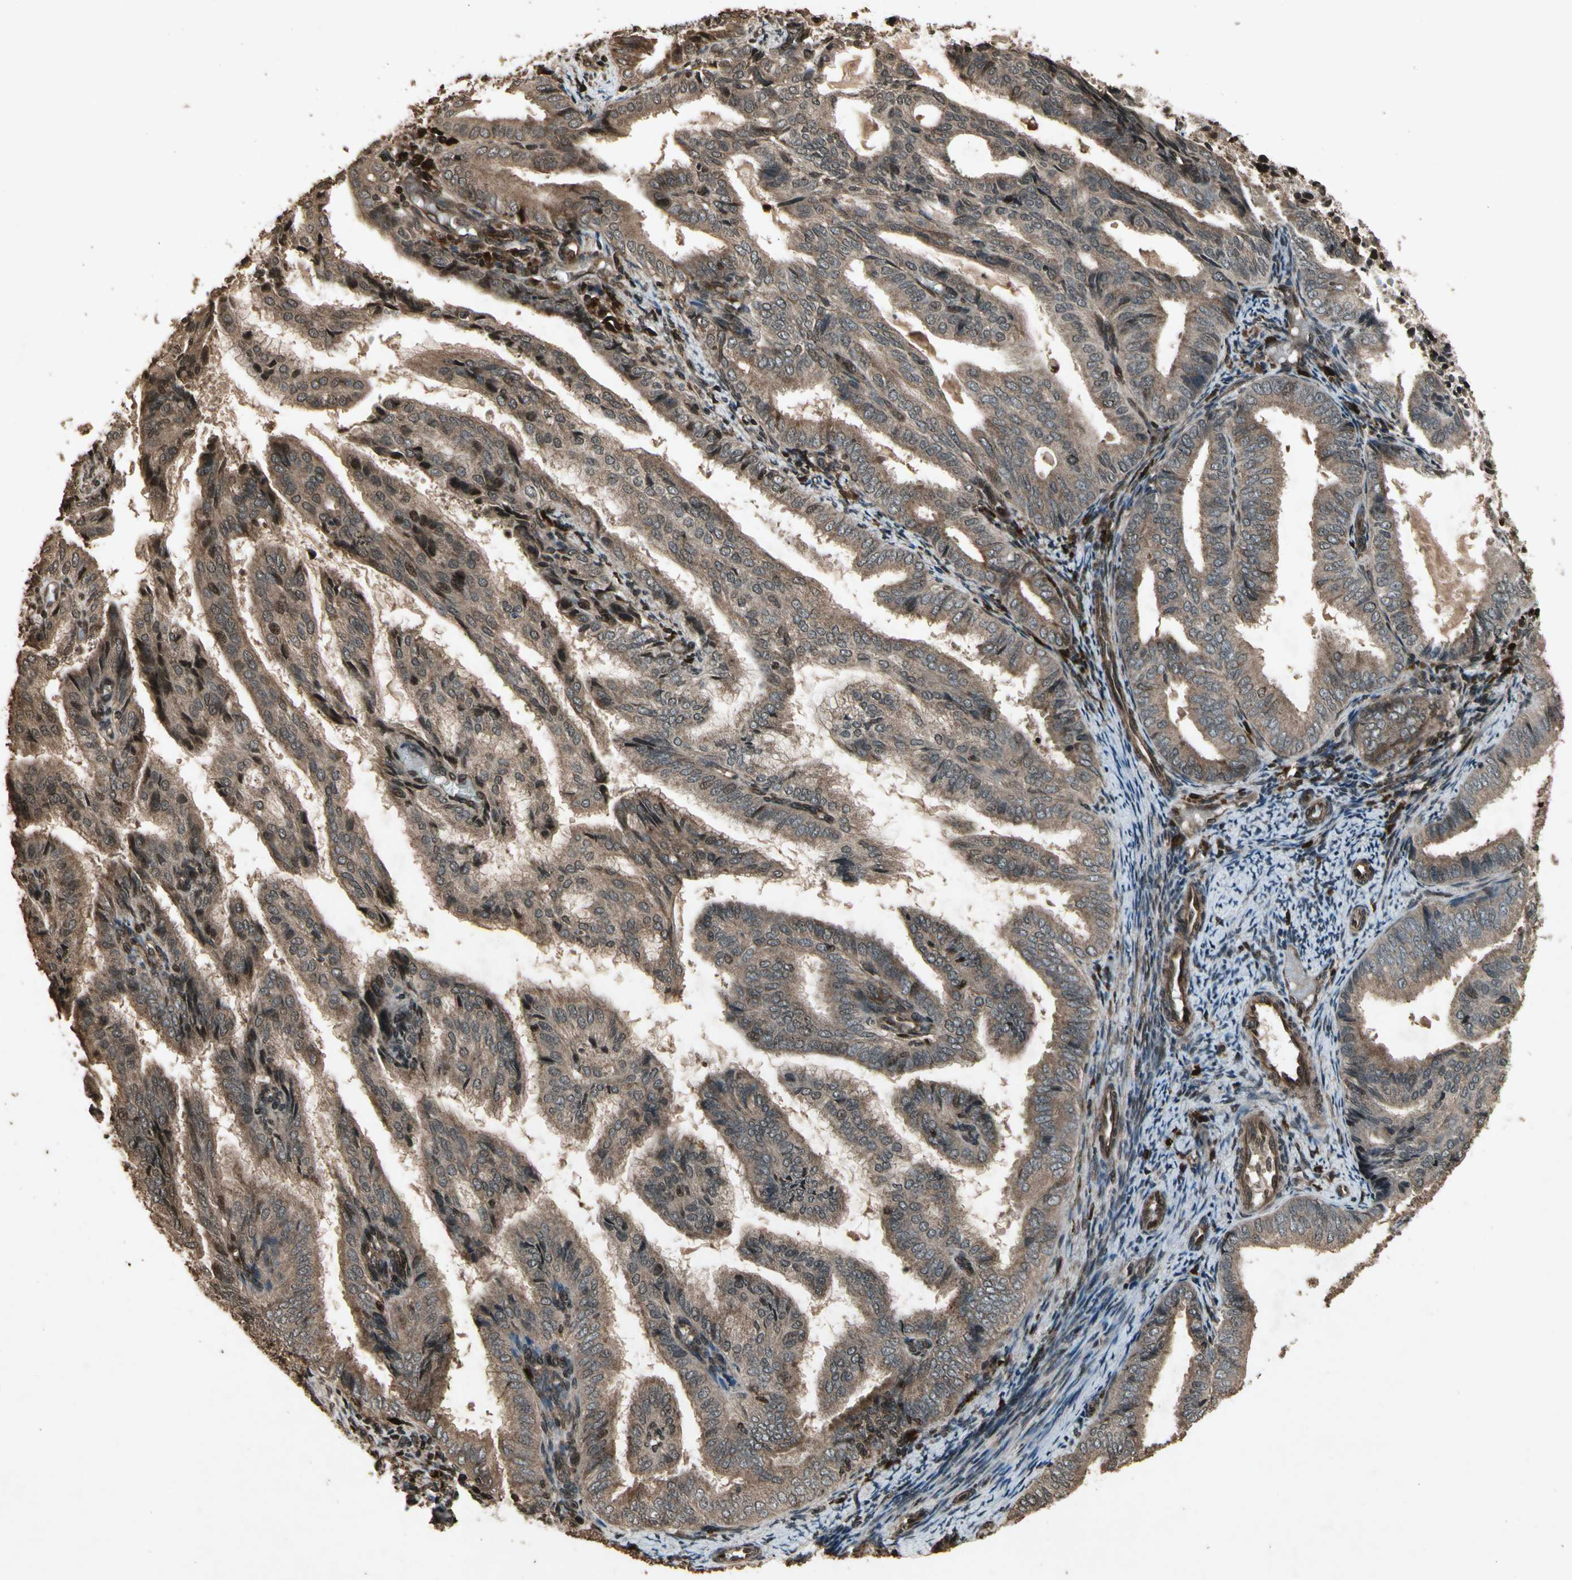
{"staining": {"intensity": "moderate", "quantity": ">75%", "location": "cytoplasmic/membranous"}, "tissue": "endometrial cancer", "cell_type": "Tumor cells", "image_type": "cancer", "snomed": [{"axis": "morphology", "description": "Adenocarcinoma, NOS"}, {"axis": "topography", "description": "Endometrium"}], "caption": "A brown stain highlights moderate cytoplasmic/membranous expression of a protein in human endometrial cancer tumor cells.", "gene": "GLRX", "patient": {"sex": "female", "age": 58}}